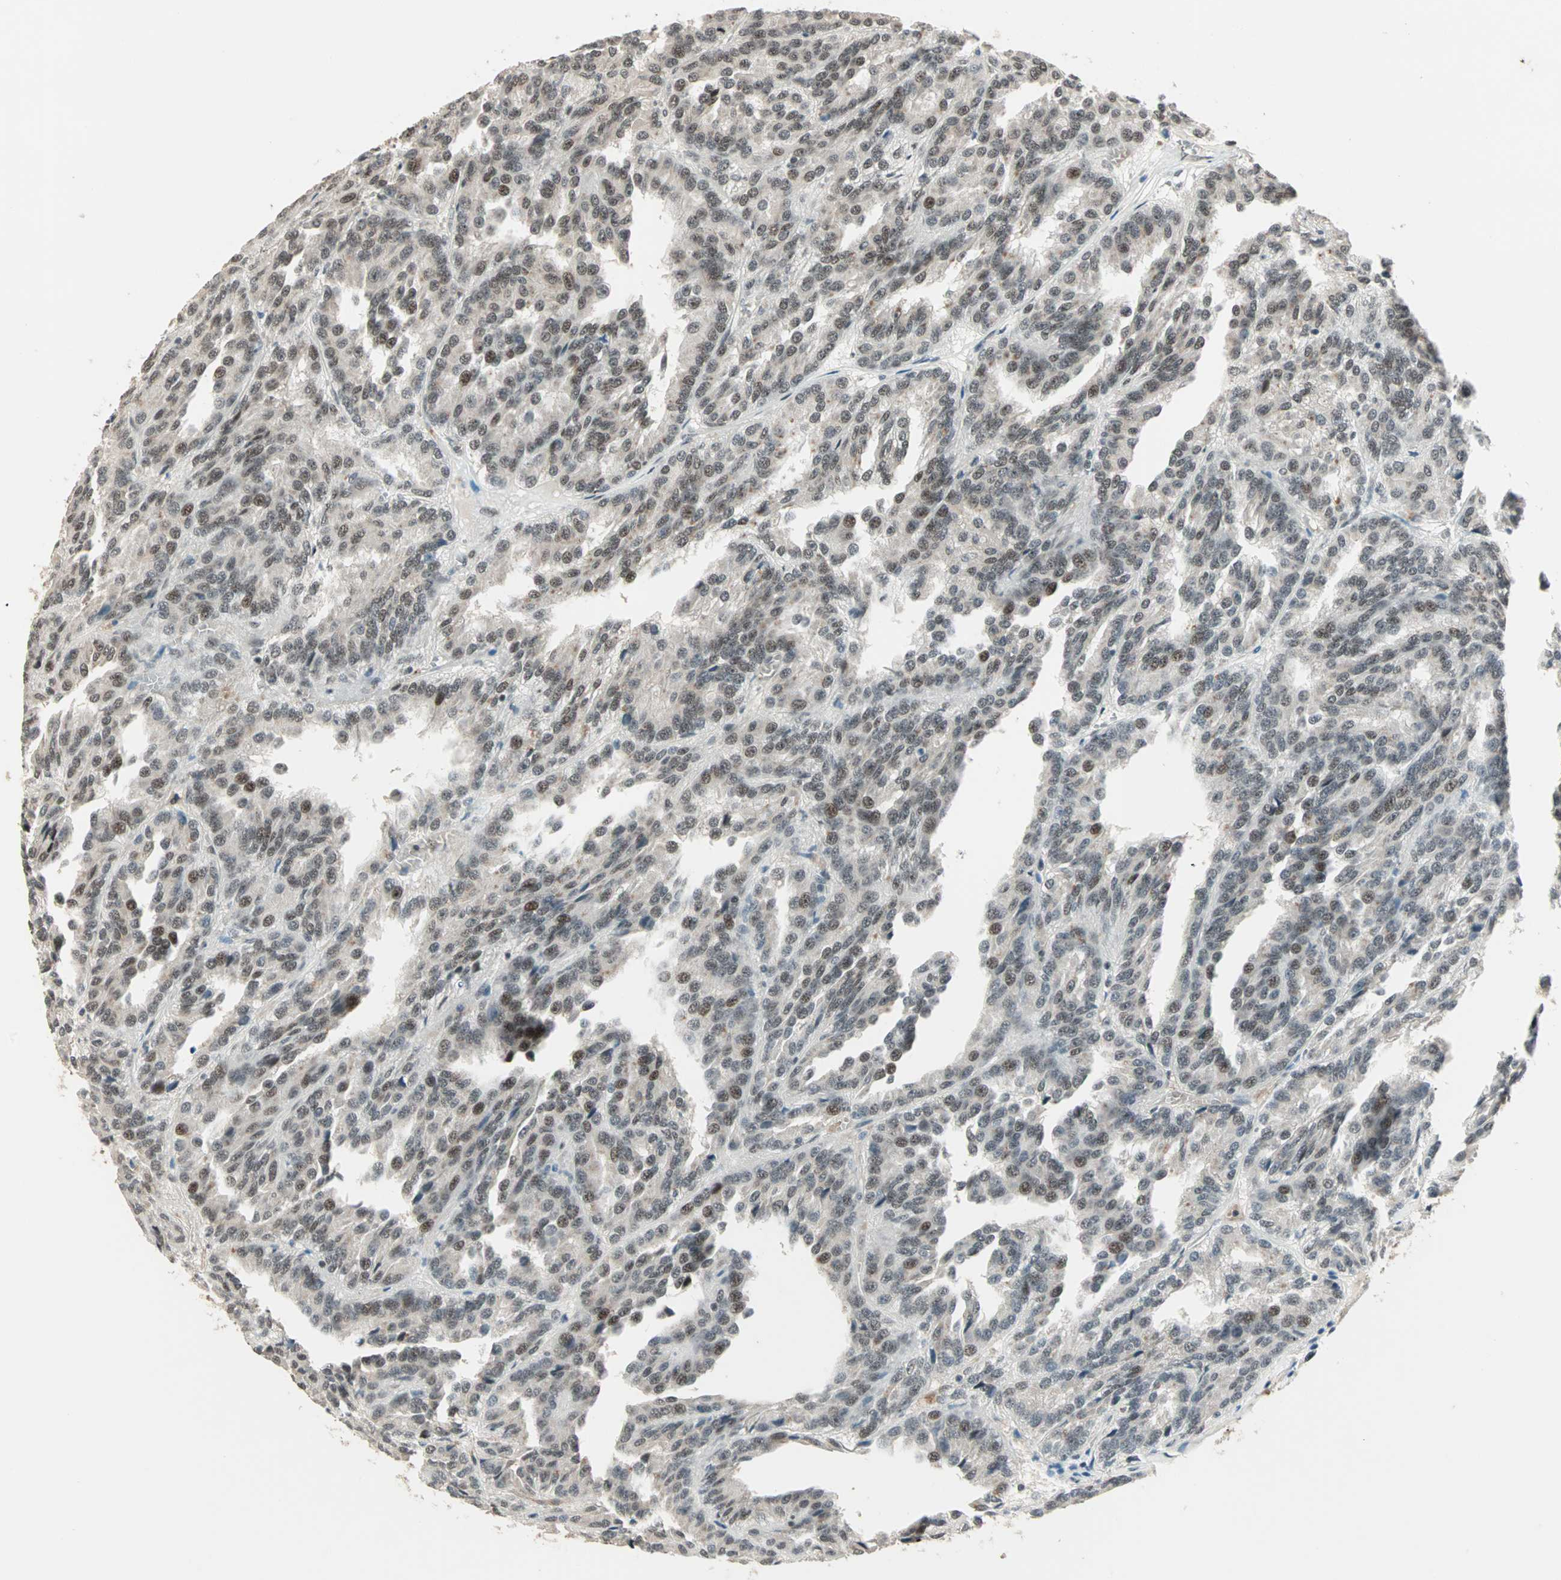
{"staining": {"intensity": "moderate", "quantity": ">75%", "location": "nuclear"}, "tissue": "renal cancer", "cell_type": "Tumor cells", "image_type": "cancer", "snomed": [{"axis": "morphology", "description": "Adenocarcinoma, NOS"}, {"axis": "topography", "description": "Kidney"}], "caption": "Protein expression analysis of human renal cancer reveals moderate nuclear staining in approximately >75% of tumor cells.", "gene": "MDC1", "patient": {"sex": "male", "age": 46}}